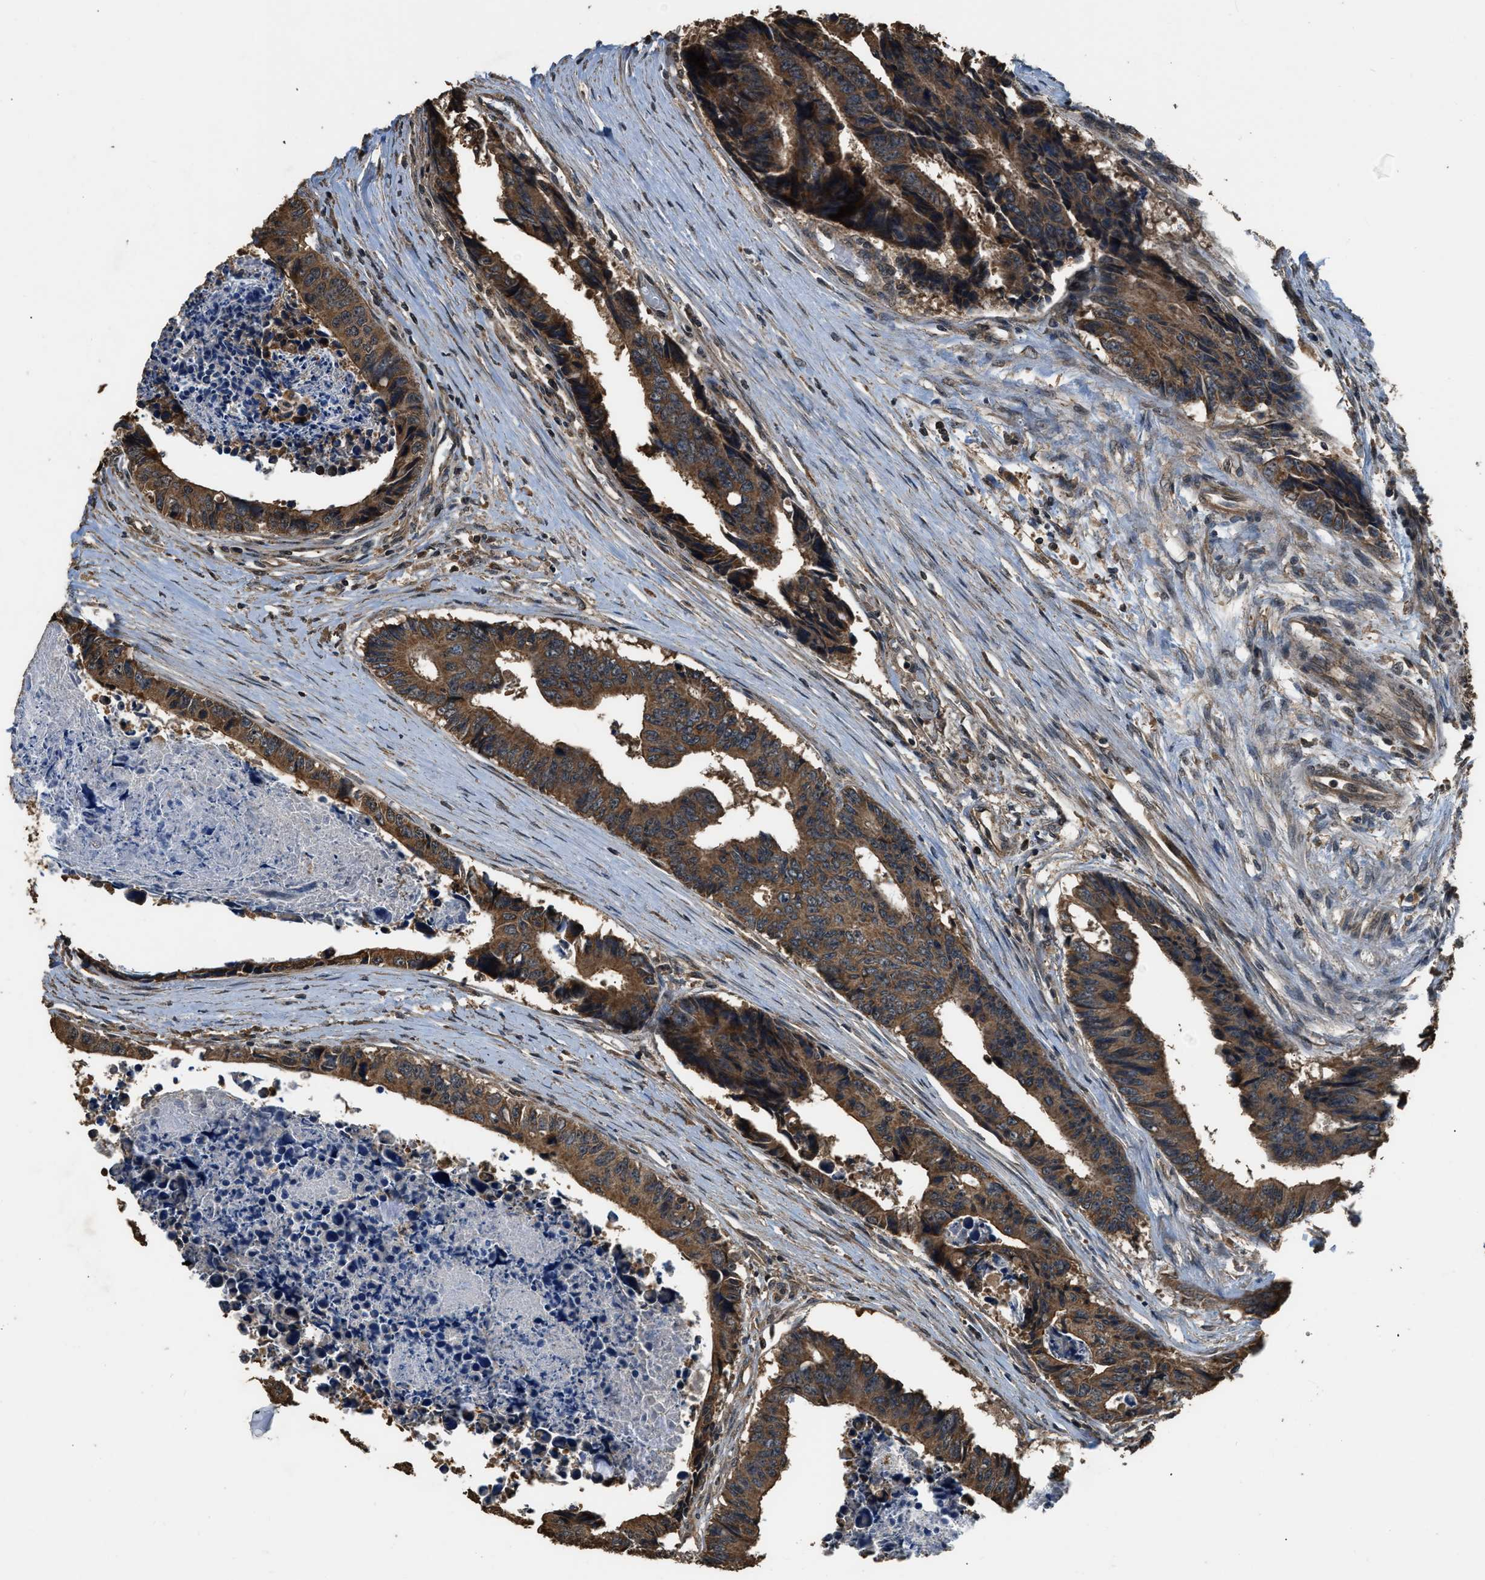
{"staining": {"intensity": "strong", "quantity": ">75%", "location": "cytoplasmic/membranous"}, "tissue": "colorectal cancer", "cell_type": "Tumor cells", "image_type": "cancer", "snomed": [{"axis": "morphology", "description": "Adenocarcinoma, NOS"}, {"axis": "topography", "description": "Rectum"}], "caption": "There is high levels of strong cytoplasmic/membranous staining in tumor cells of colorectal cancer (adenocarcinoma), as demonstrated by immunohistochemical staining (brown color).", "gene": "DENND6B", "patient": {"sex": "male", "age": 84}}